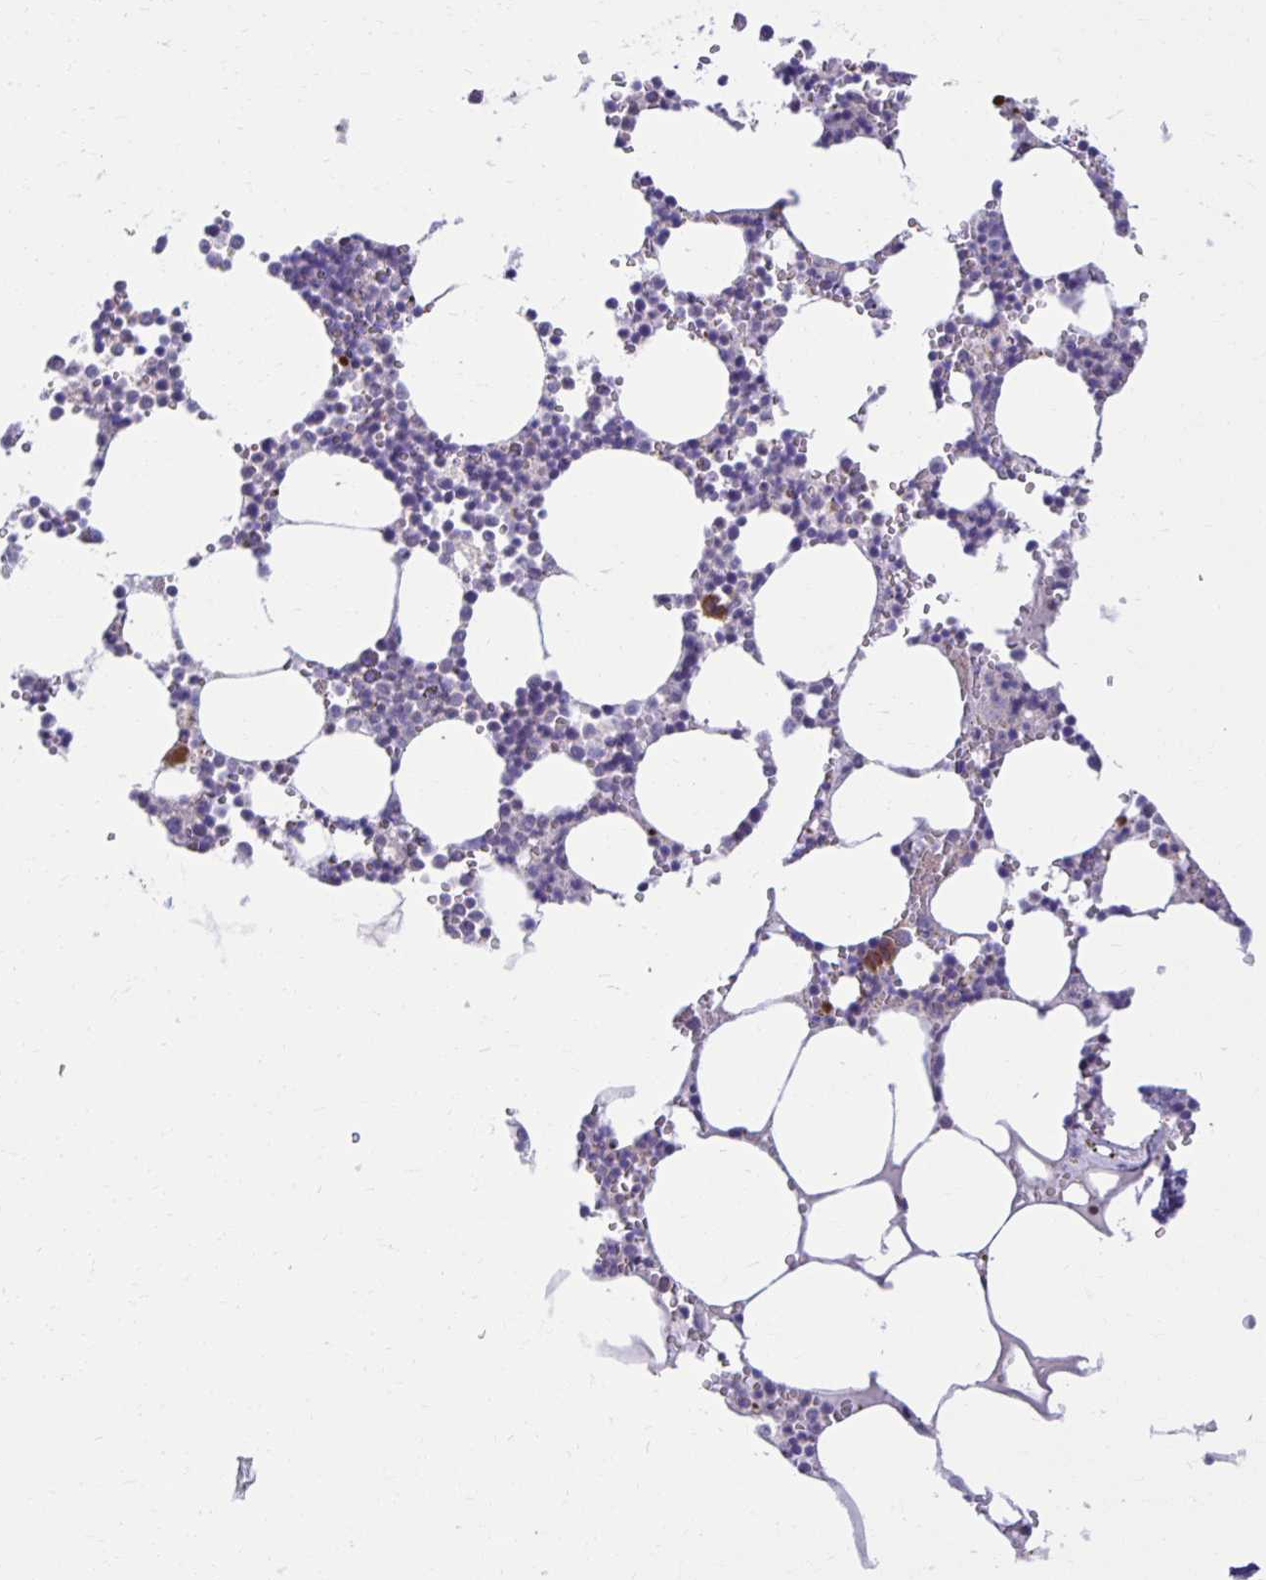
{"staining": {"intensity": "moderate", "quantity": "<25%", "location": "cytoplasmic/membranous"}, "tissue": "bone marrow", "cell_type": "Hematopoietic cells", "image_type": "normal", "snomed": [{"axis": "morphology", "description": "Normal tissue, NOS"}, {"axis": "topography", "description": "Bone marrow"}], "caption": "Human bone marrow stained with a brown dye displays moderate cytoplasmic/membranous positive positivity in approximately <25% of hematopoietic cells.", "gene": "MIEN1", "patient": {"sex": "male", "age": 54}}